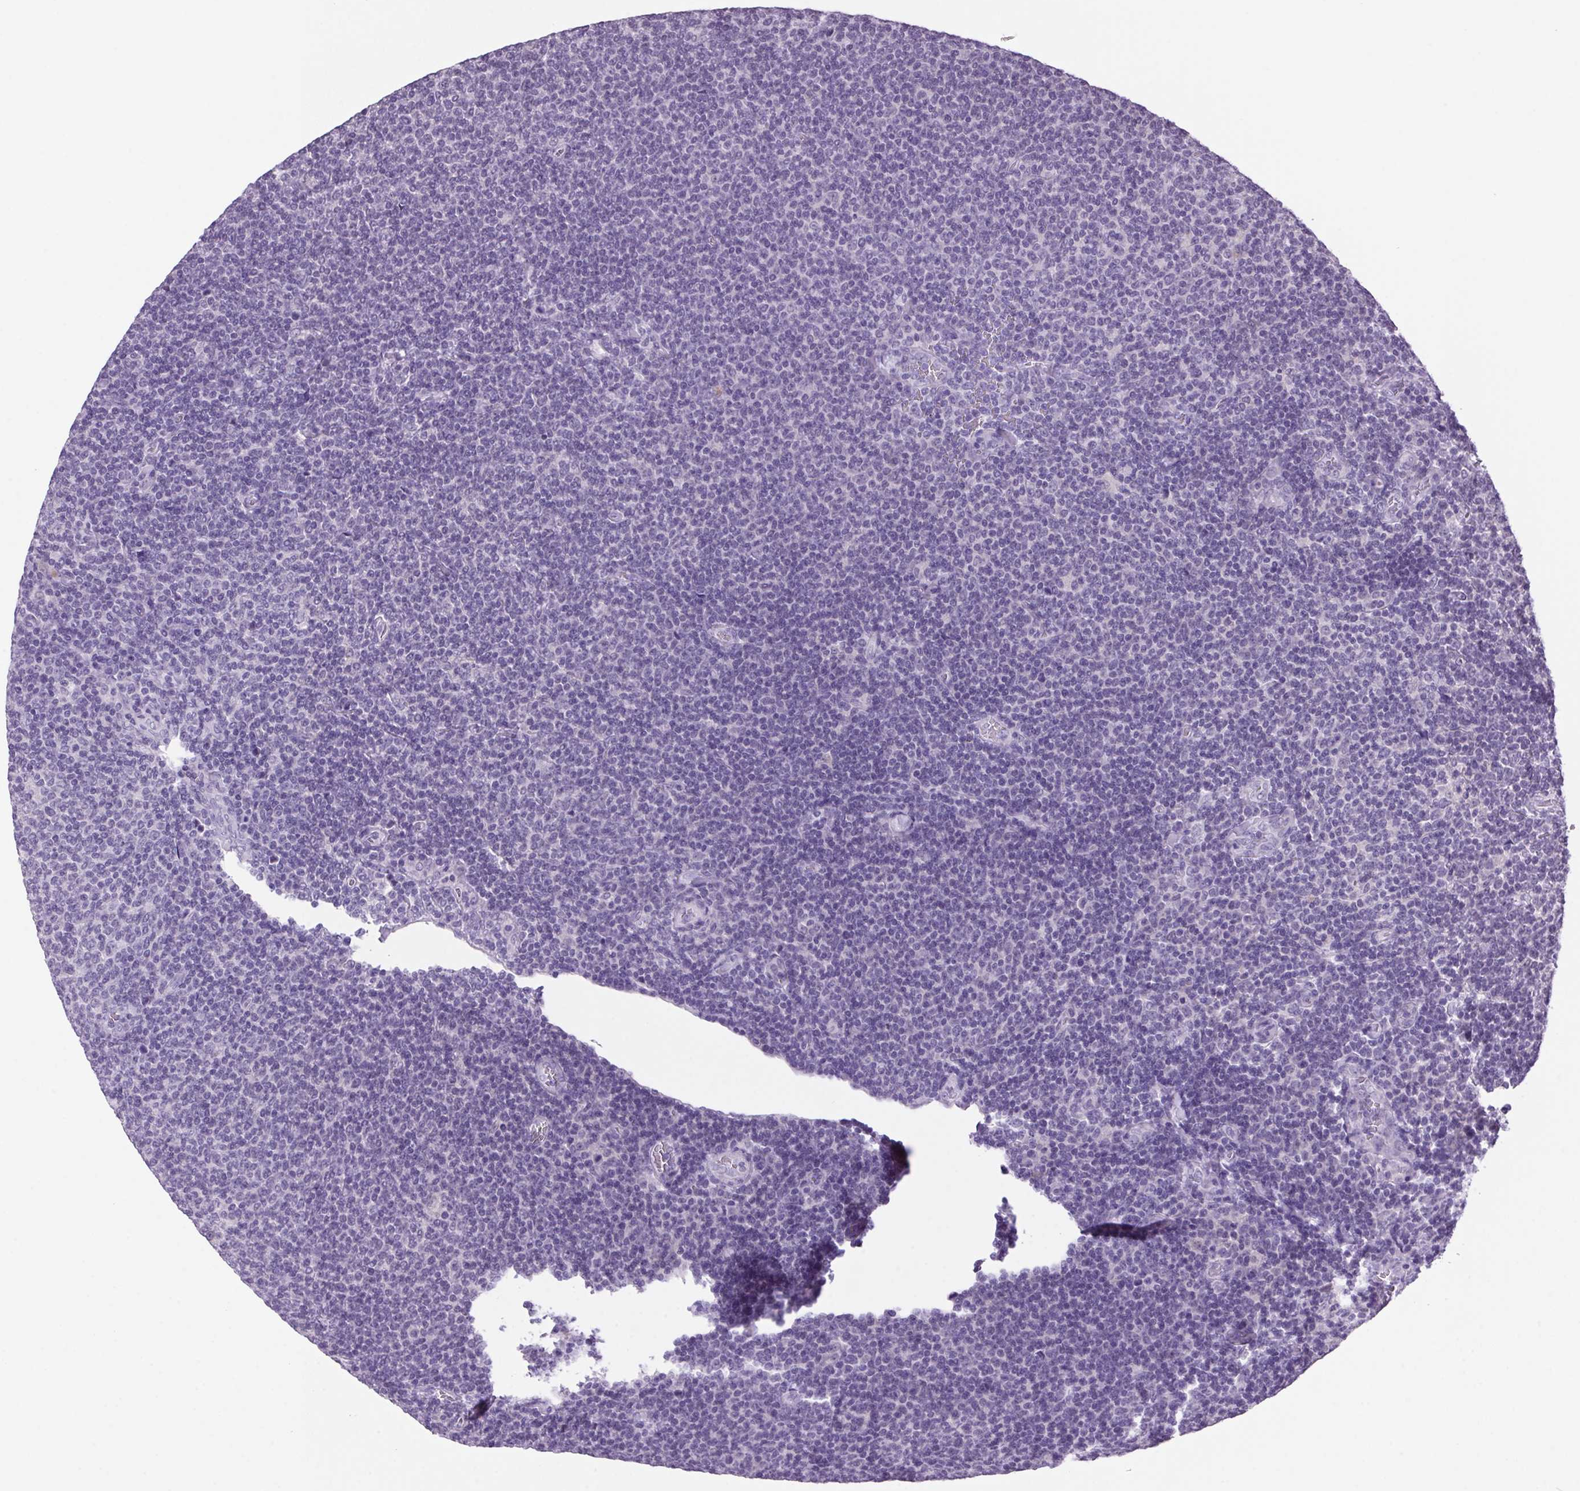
{"staining": {"intensity": "negative", "quantity": "none", "location": "none"}, "tissue": "lymphoma", "cell_type": "Tumor cells", "image_type": "cancer", "snomed": [{"axis": "morphology", "description": "Malignant lymphoma, non-Hodgkin's type, Low grade"}, {"axis": "topography", "description": "Lymph node"}], "caption": "This image is of low-grade malignant lymphoma, non-Hodgkin's type stained with immunohistochemistry (IHC) to label a protein in brown with the nuclei are counter-stained blue. There is no staining in tumor cells. The staining is performed using DAB brown chromogen with nuclei counter-stained in using hematoxylin.", "gene": "VWA3B", "patient": {"sex": "male", "age": 52}}